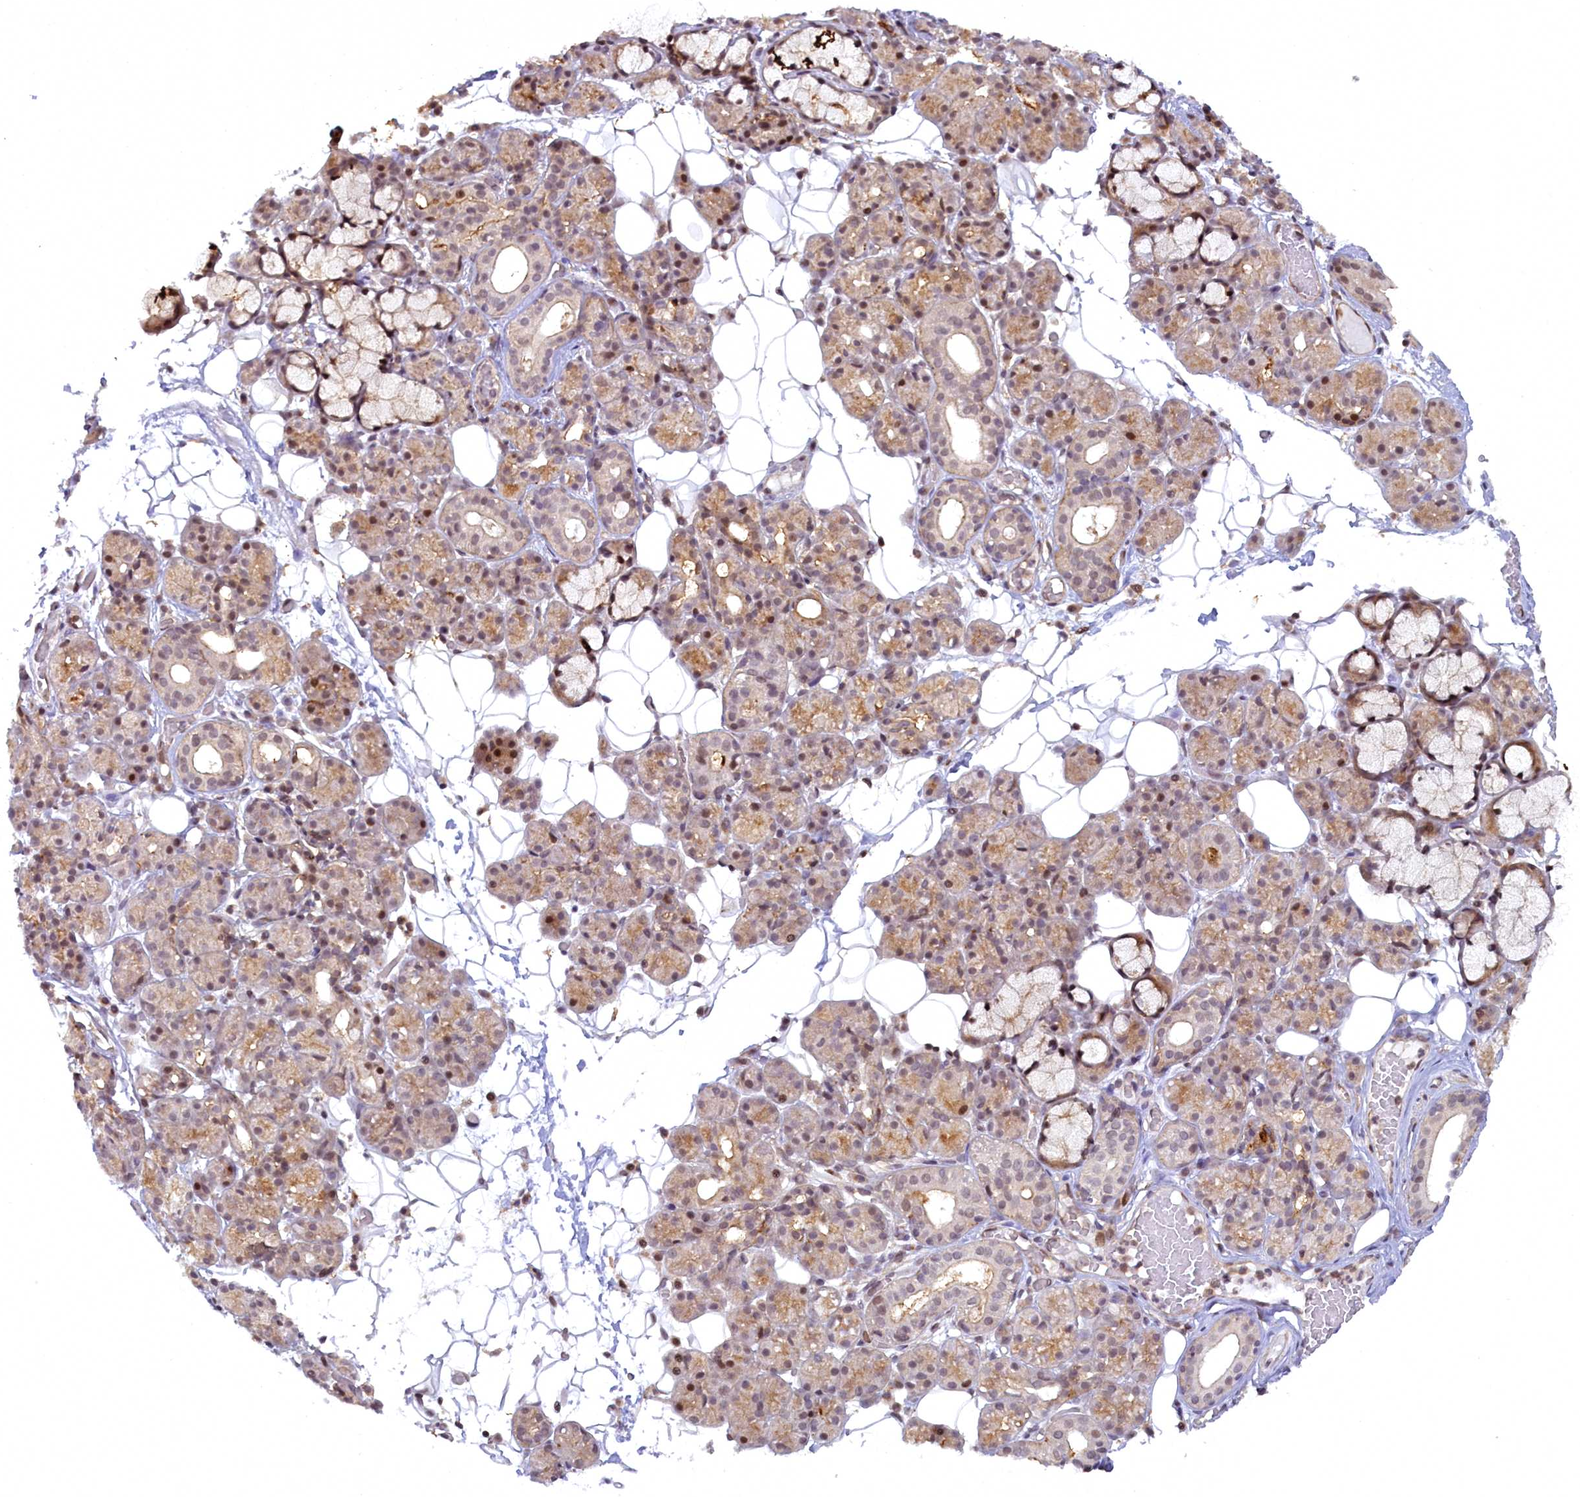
{"staining": {"intensity": "moderate", "quantity": "25%-75%", "location": "cytoplasmic/membranous,nuclear"}, "tissue": "salivary gland", "cell_type": "Glandular cells", "image_type": "normal", "snomed": [{"axis": "morphology", "description": "Normal tissue, NOS"}, {"axis": "topography", "description": "Salivary gland"}], "caption": "Immunohistochemistry (DAB) staining of unremarkable human salivary gland shows moderate cytoplasmic/membranous,nuclear protein staining in about 25%-75% of glandular cells.", "gene": "FCHO1", "patient": {"sex": "male", "age": 63}}